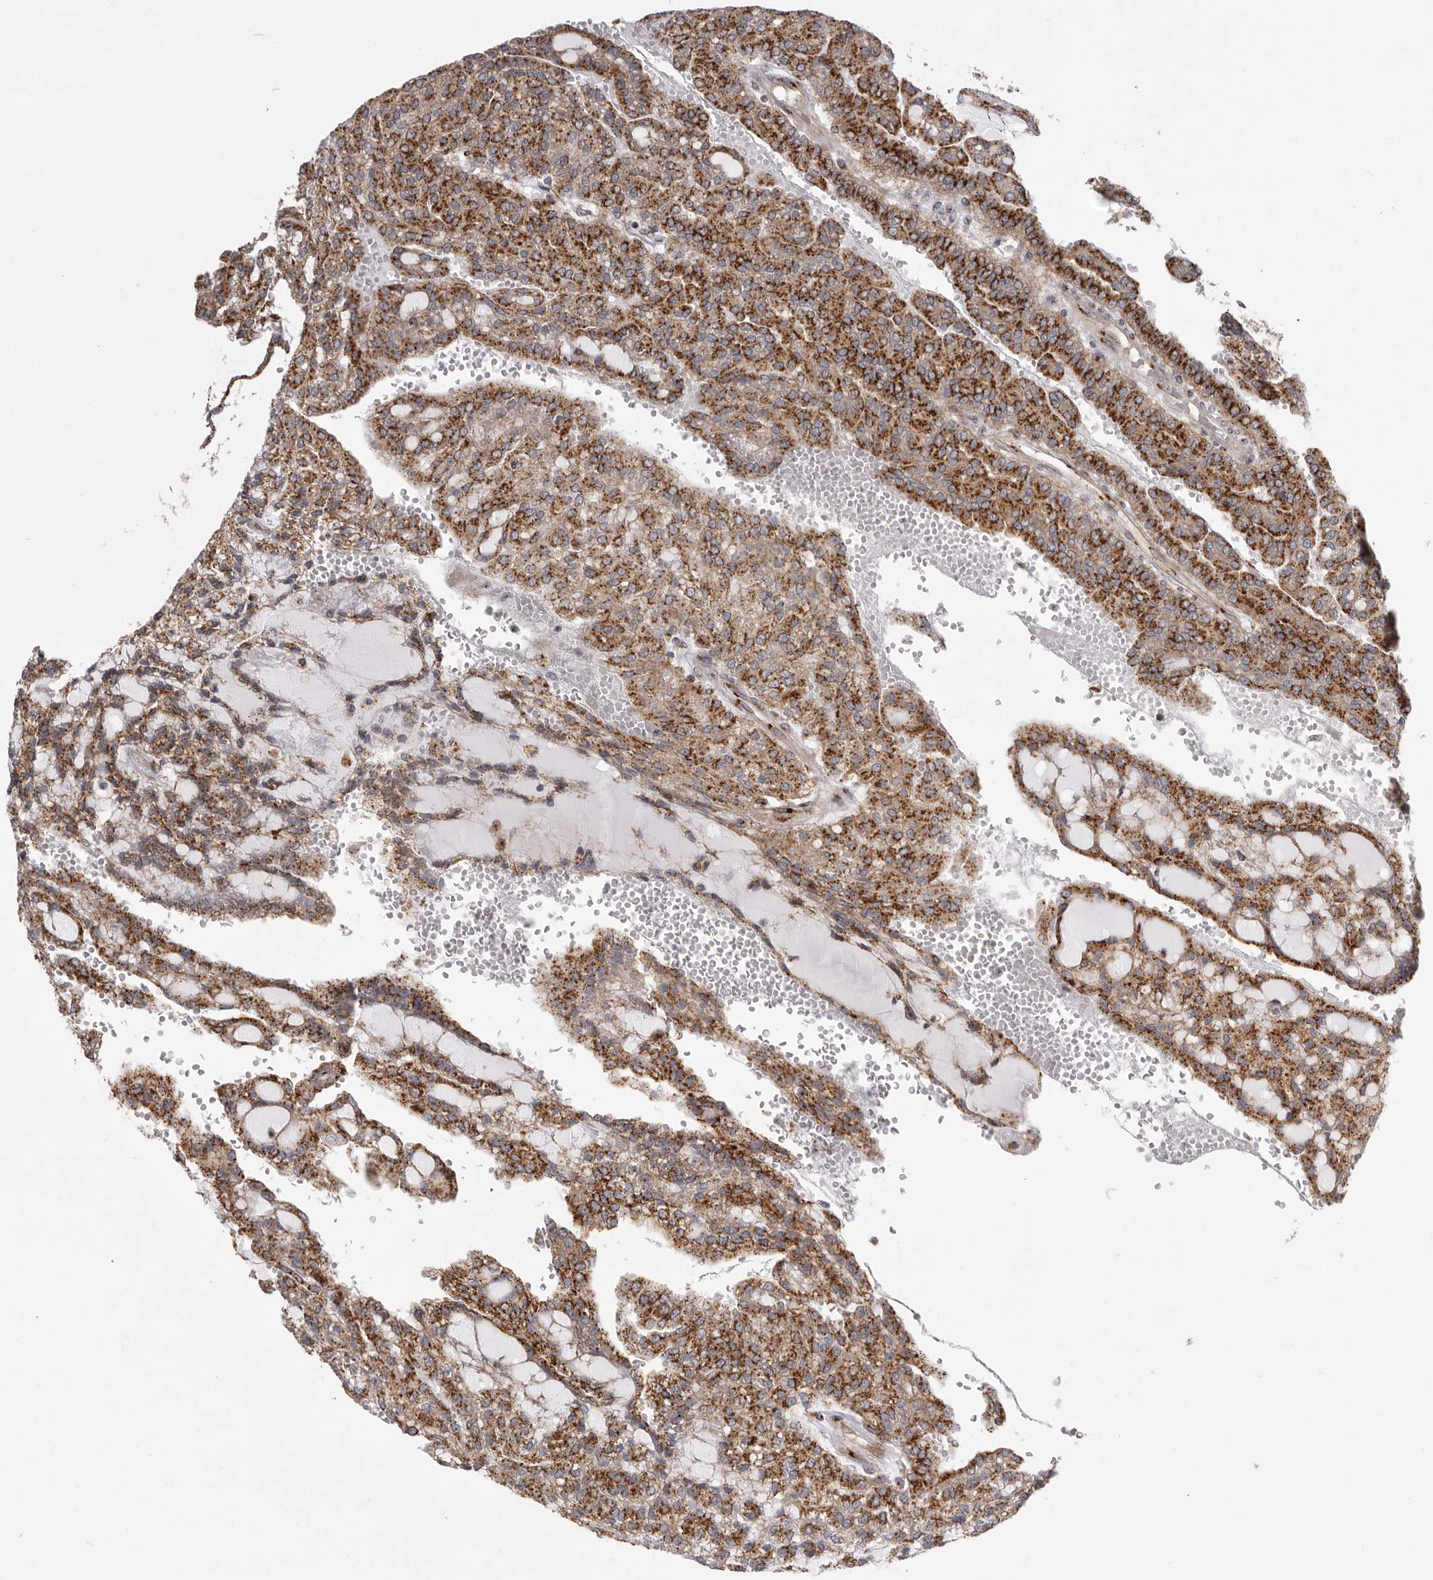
{"staining": {"intensity": "strong", "quantity": ">75%", "location": "cytoplasmic/membranous"}, "tissue": "renal cancer", "cell_type": "Tumor cells", "image_type": "cancer", "snomed": [{"axis": "morphology", "description": "Adenocarcinoma, NOS"}, {"axis": "topography", "description": "Kidney"}], "caption": "Immunohistochemical staining of renal cancer (adenocarcinoma) demonstrates high levels of strong cytoplasmic/membranous protein positivity in approximately >75% of tumor cells.", "gene": "WDR47", "patient": {"sex": "male", "age": 63}}